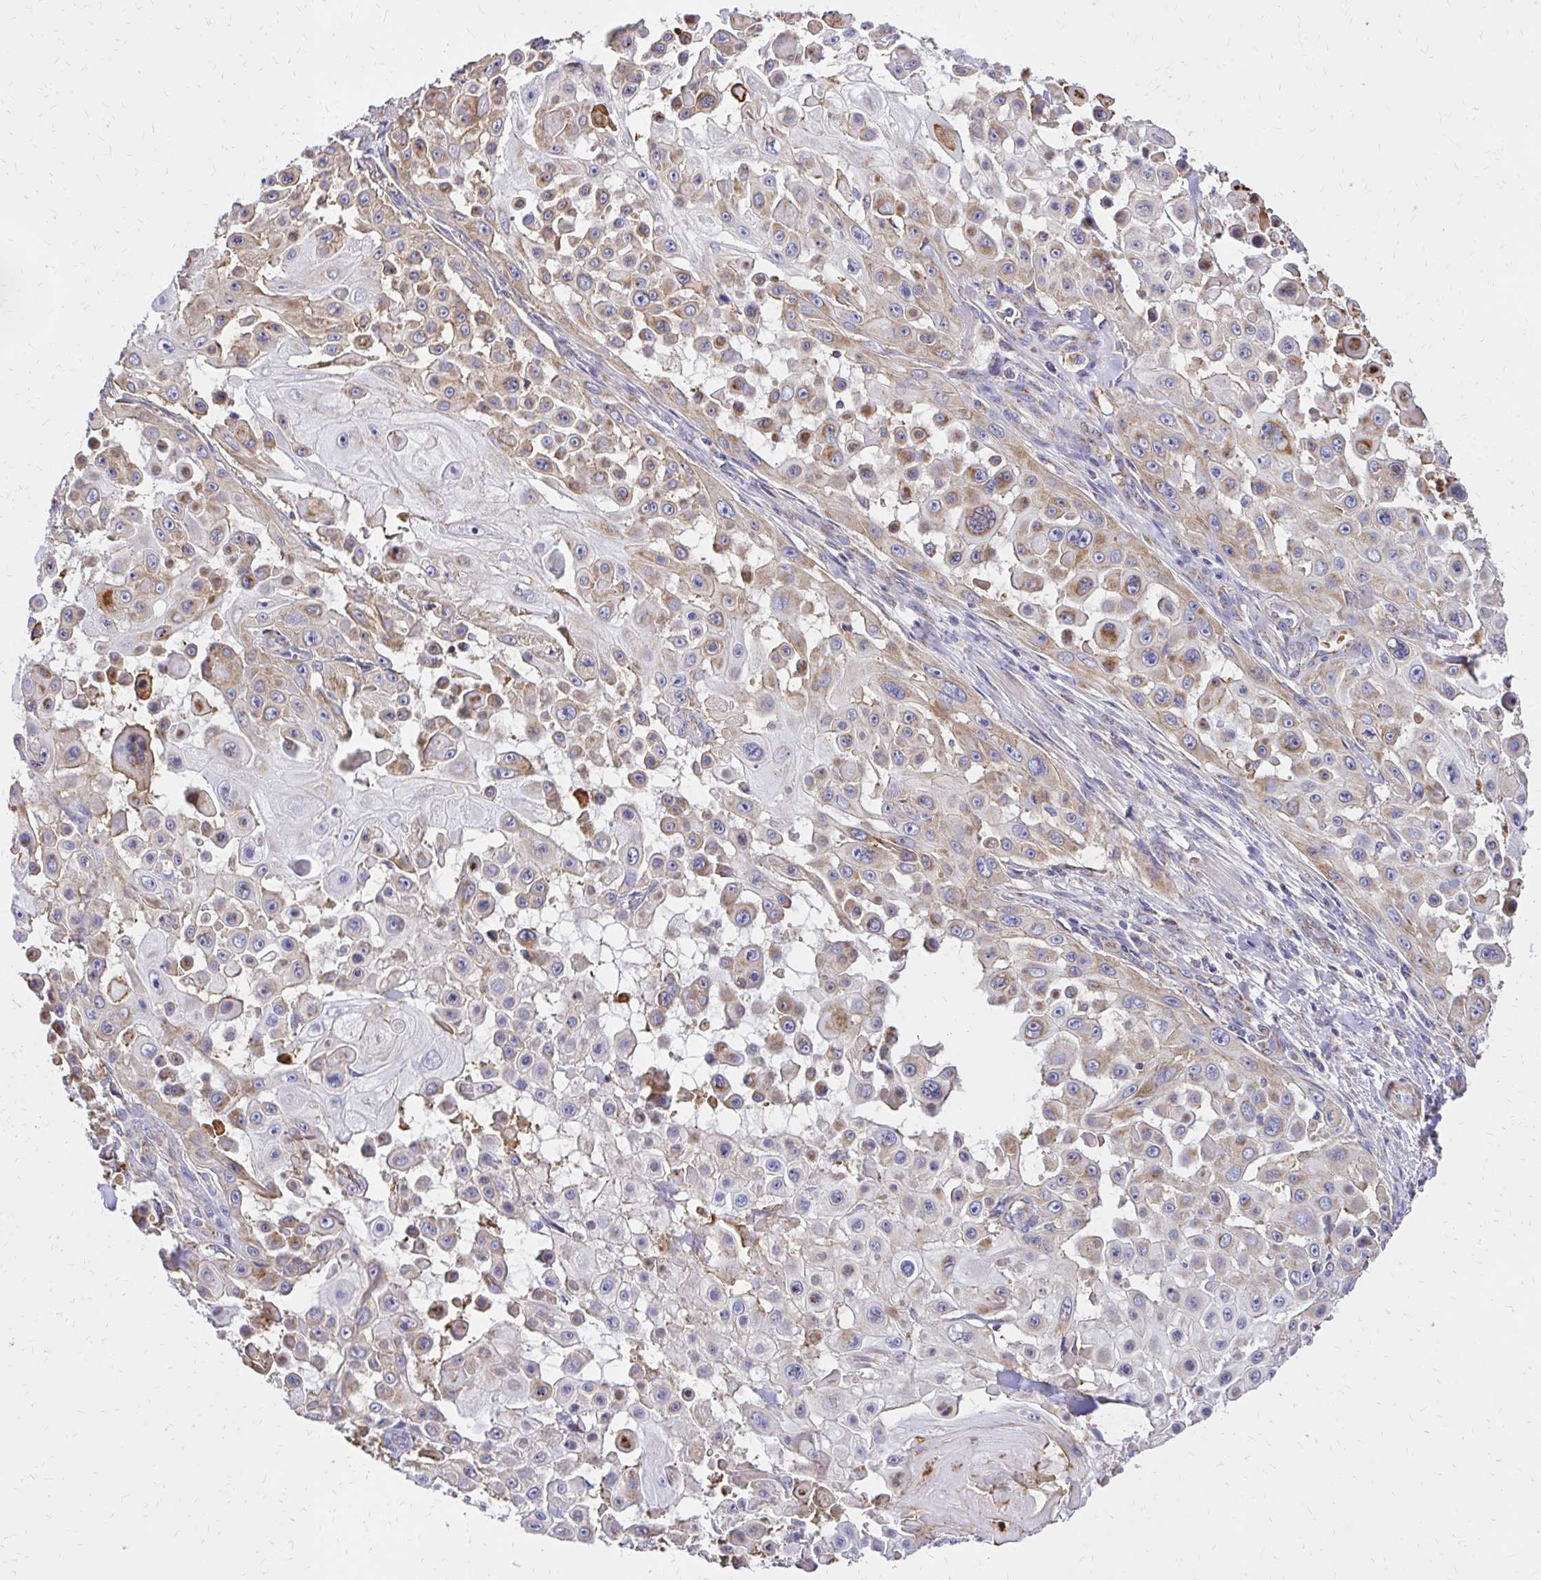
{"staining": {"intensity": "moderate", "quantity": "25%-75%", "location": "cytoplasmic/membranous"}, "tissue": "skin cancer", "cell_type": "Tumor cells", "image_type": "cancer", "snomed": [{"axis": "morphology", "description": "Squamous cell carcinoma, NOS"}, {"axis": "topography", "description": "Skin"}], "caption": "Tumor cells reveal medium levels of moderate cytoplasmic/membranous positivity in approximately 25%-75% of cells in human skin cancer. The staining was performed using DAB (3,3'-diaminobenzidine) to visualize the protein expression in brown, while the nuclei were stained in blue with hematoxylin (Magnification: 20x).", "gene": "MRPL13", "patient": {"sex": "male", "age": 91}}